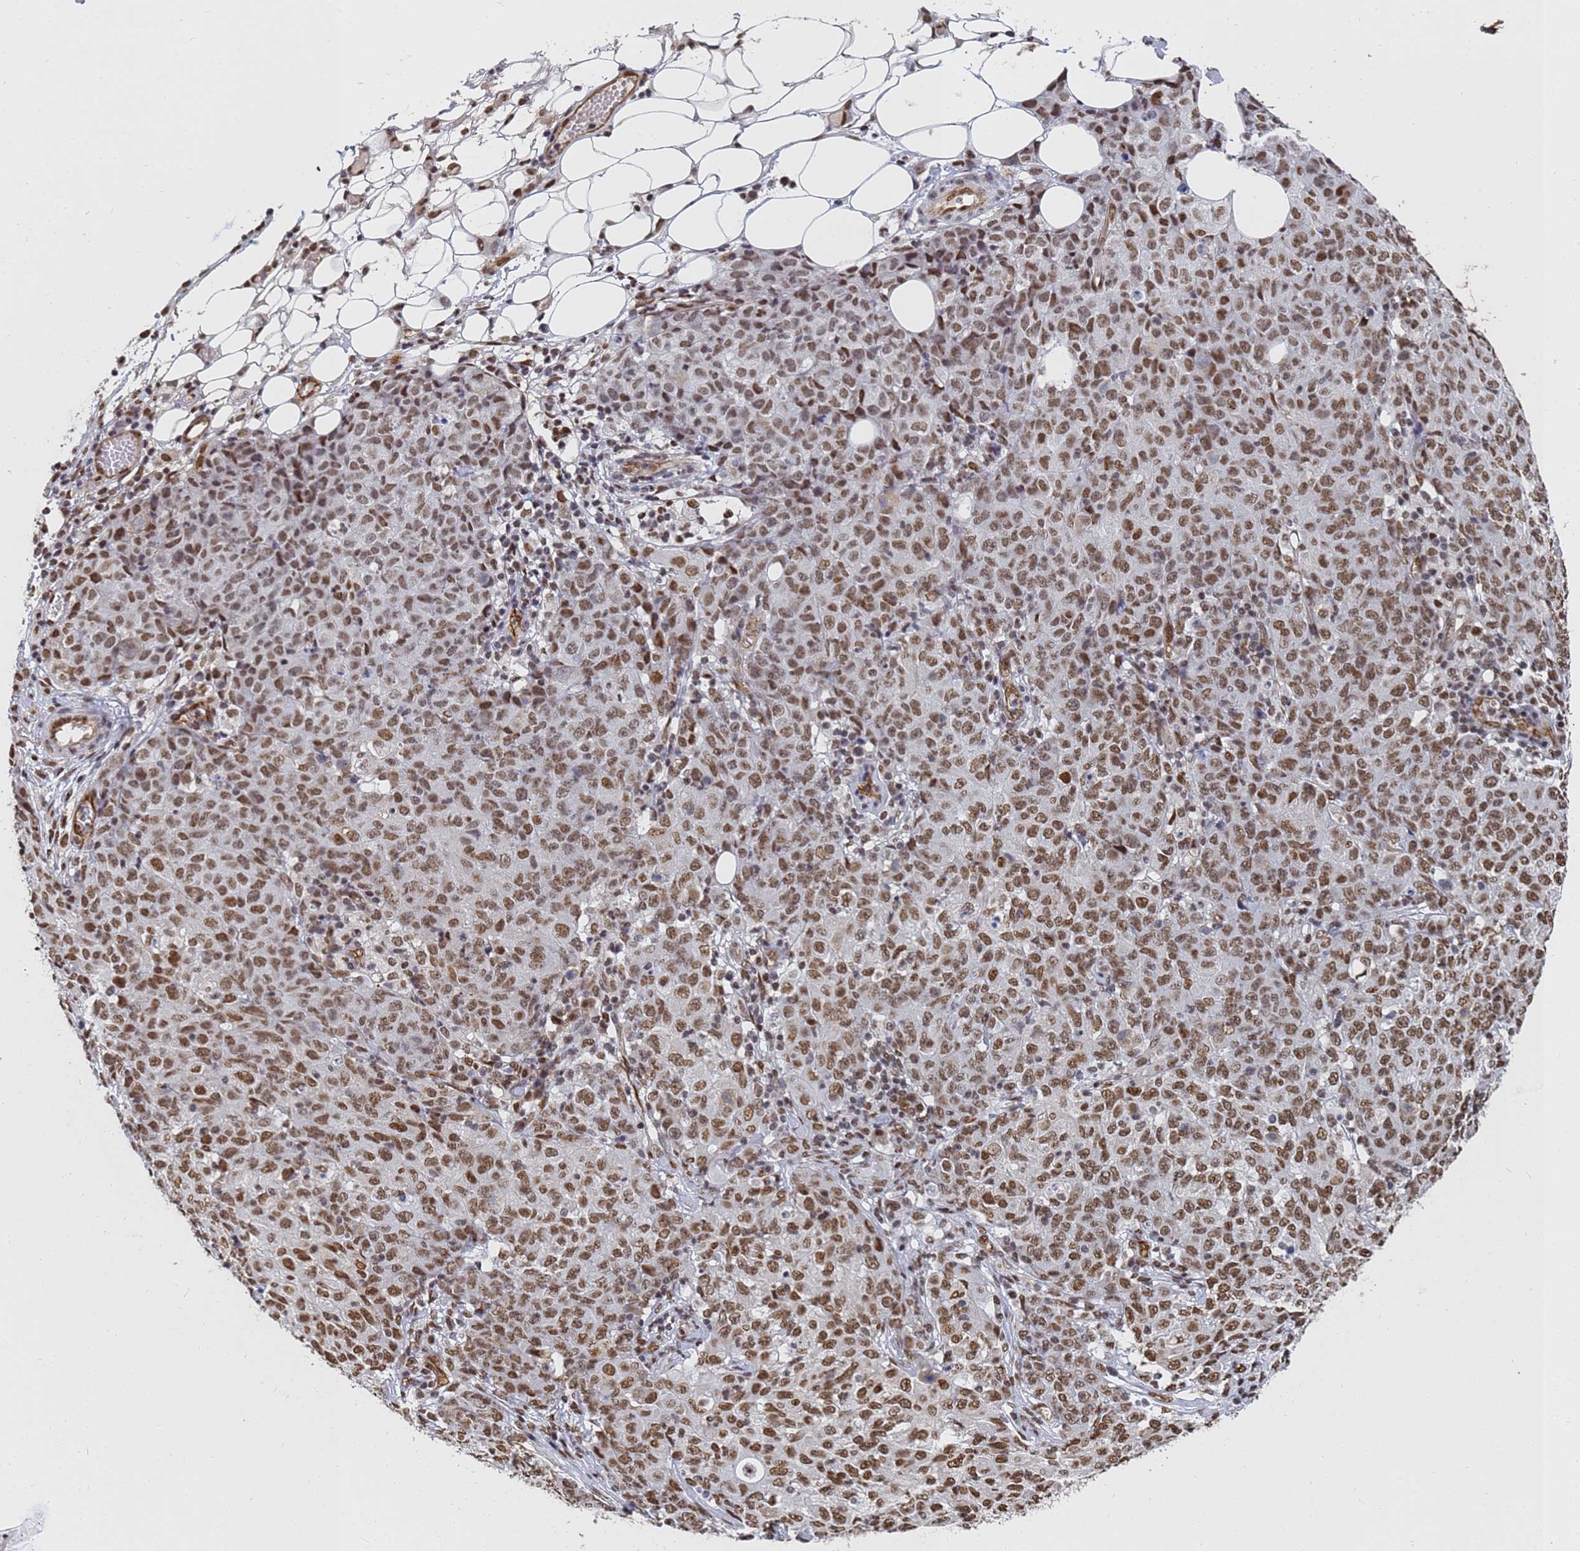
{"staining": {"intensity": "moderate", "quantity": ">75%", "location": "nuclear"}, "tissue": "ovarian cancer", "cell_type": "Tumor cells", "image_type": "cancer", "snomed": [{"axis": "morphology", "description": "Carcinoma, endometroid"}, {"axis": "topography", "description": "Ovary"}], "caption": "A medium amount of moderate nuclear staining is present in approximately >75% of tumor cells in ovarian endometroid carcinoma tissue.", "gene": "RAVER2", "patient": {"sex": "female", "age": 42}}